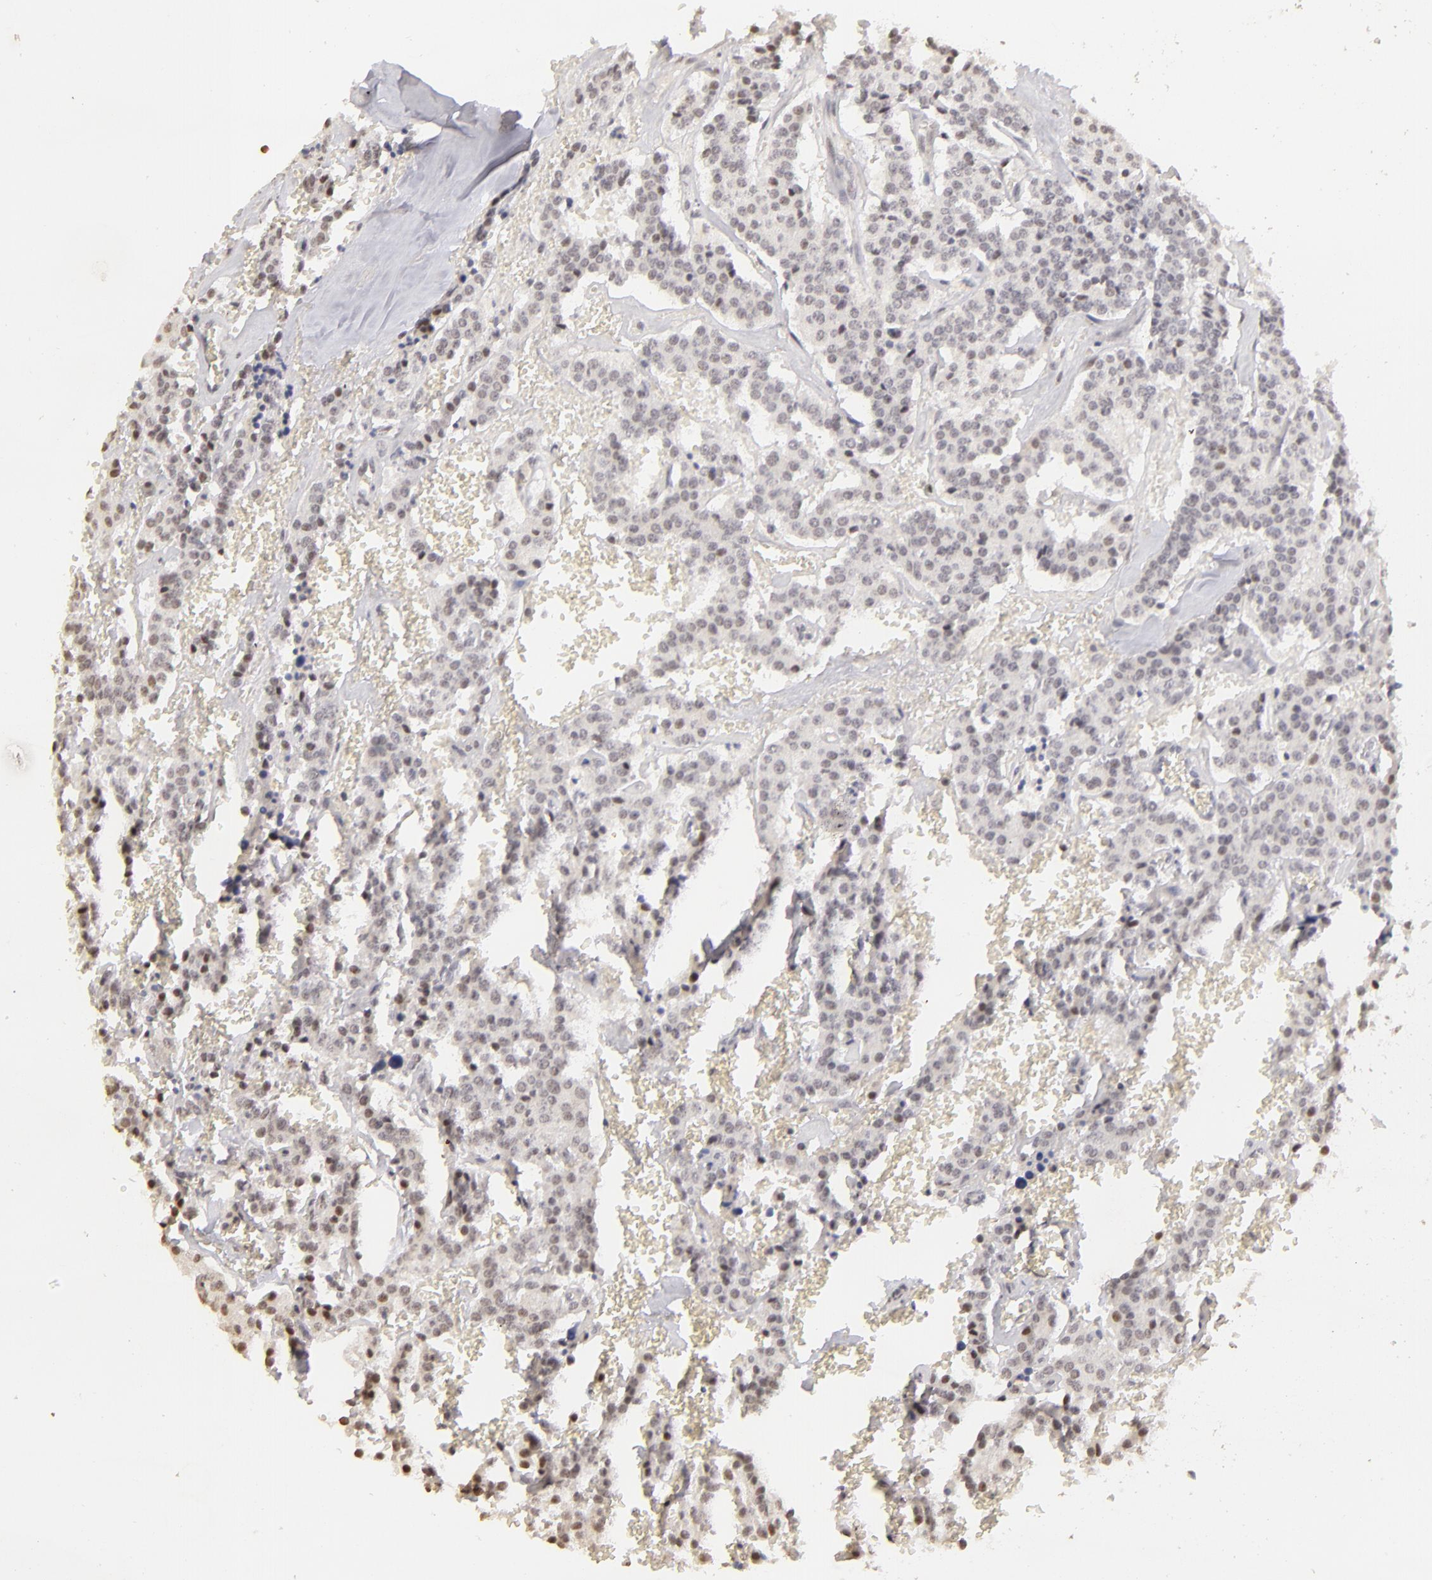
{"staining": {"intensity": "weak", "quantity": "<25%", "location": "nuclear"}, "tissue": "carcinoid", "cell_type": "Tumor cells", "image_type": "cancer", "snomed": [{"axis": "morphology", "description": "Carcinoid, malignant, NOS"}, {"axis": "topography", "description": "Bronchus"}], "caption": "This image is of carcinoid (malignant) stained with immunohistochemistry to label a protein in brown with the nuclei are counter-stained blue. There is no positivity in tumor cells.", "gene": "RARB", "patient": {"sex": "male", "age": 55}}